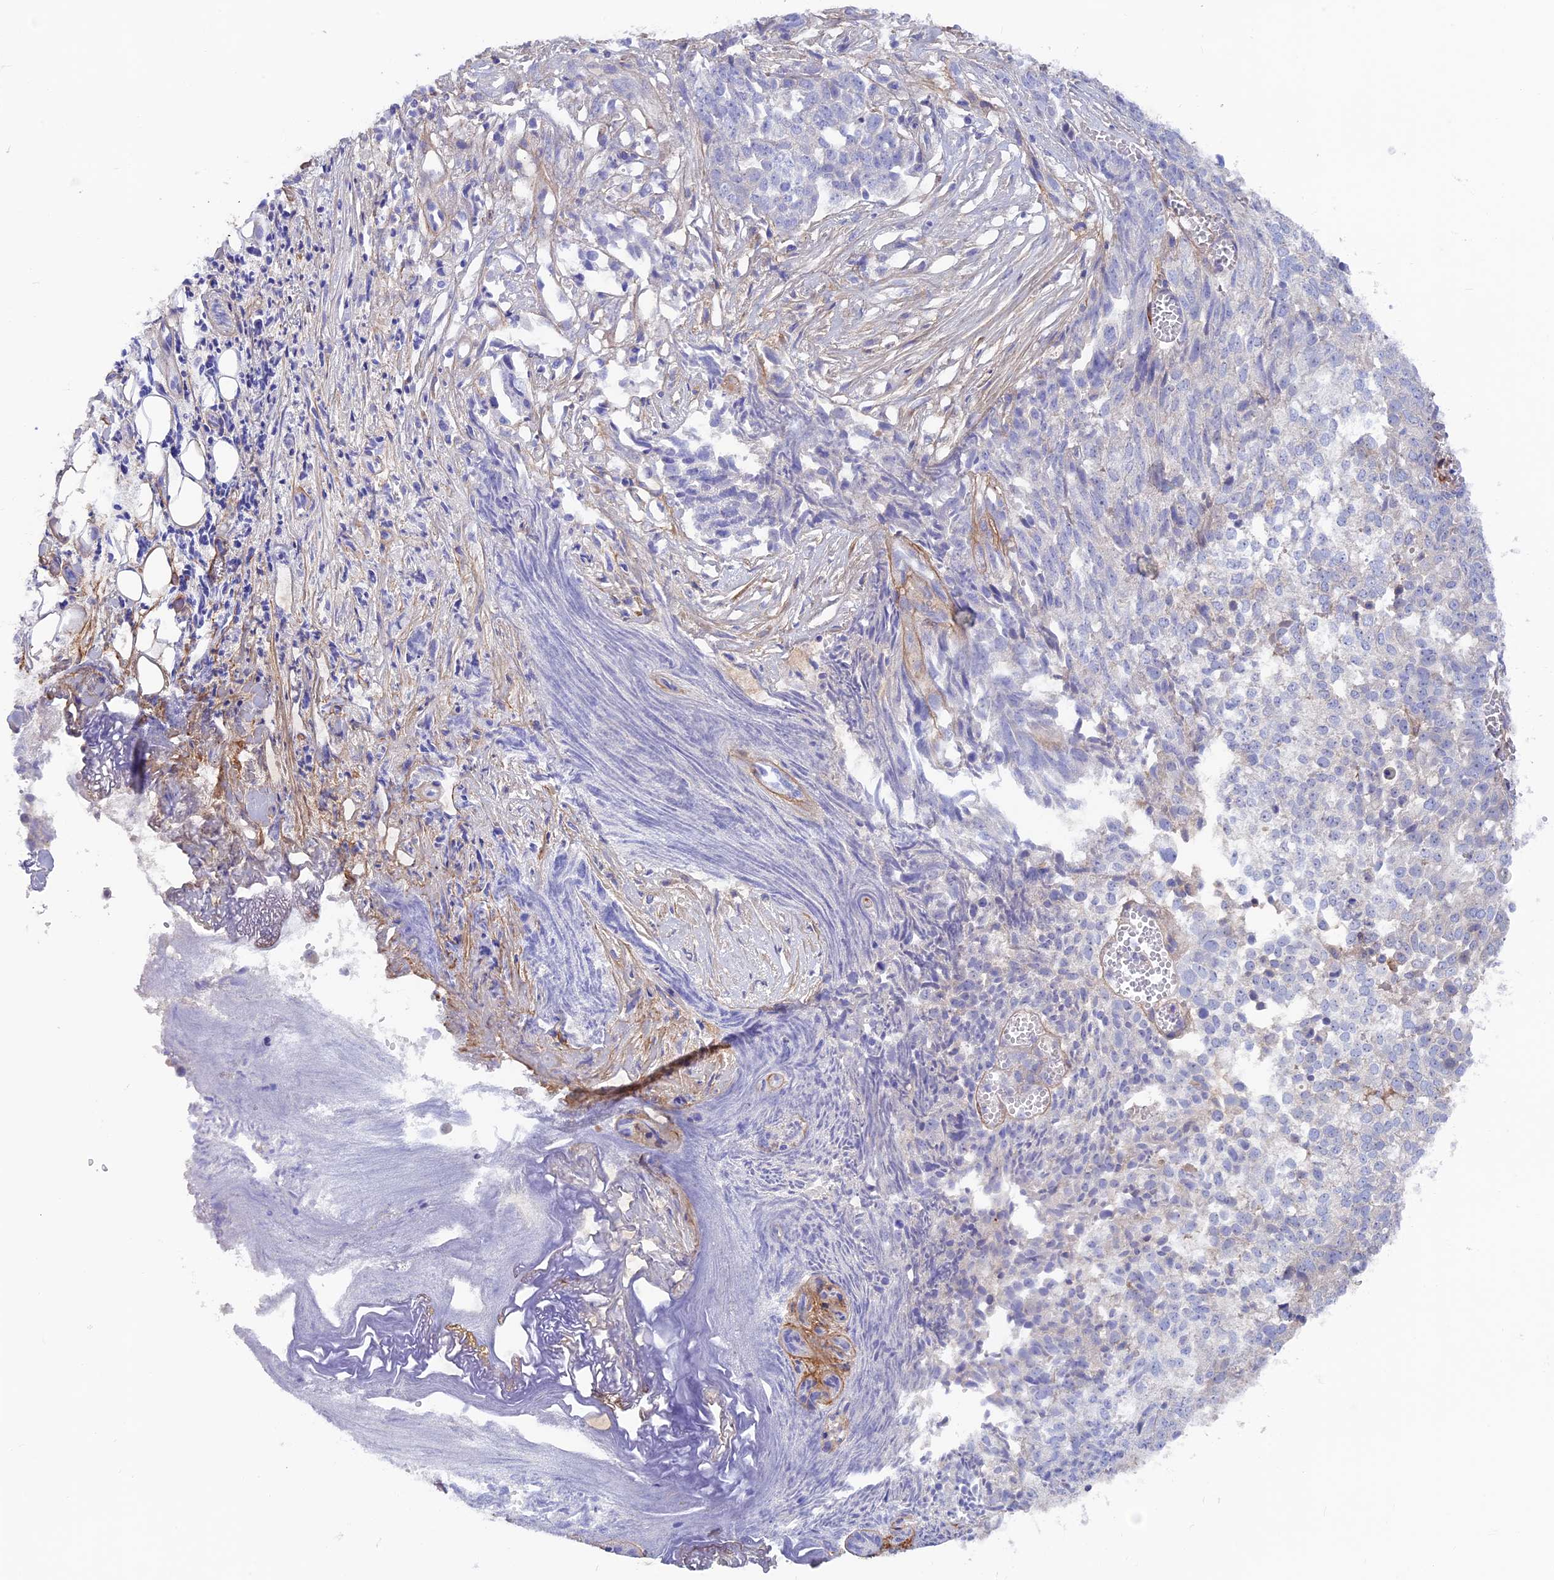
{"staining": {"intensity": "negative", "quantity": "none", "location": "none"}, "tissue": "ovarian cancer", "cell_type": "Tumor cells", "image_type": "cancer", "snomed": [{"axis": "morphology", "description": "Cystadenocarcinoma, serous, NOS"}, {"axis": "topography", "description": "Soft tissue"}, {"axis": "topography", "description": "Ovary"}], "caption": "A high-resolution photomicrograph shows immunohistochemistry (IHC) staining of ovarian cancer, which demonstrates no significant positivity in tumor cells.", "gene": "COL4A3", "patient": {"sex": "female", "age": 57}}